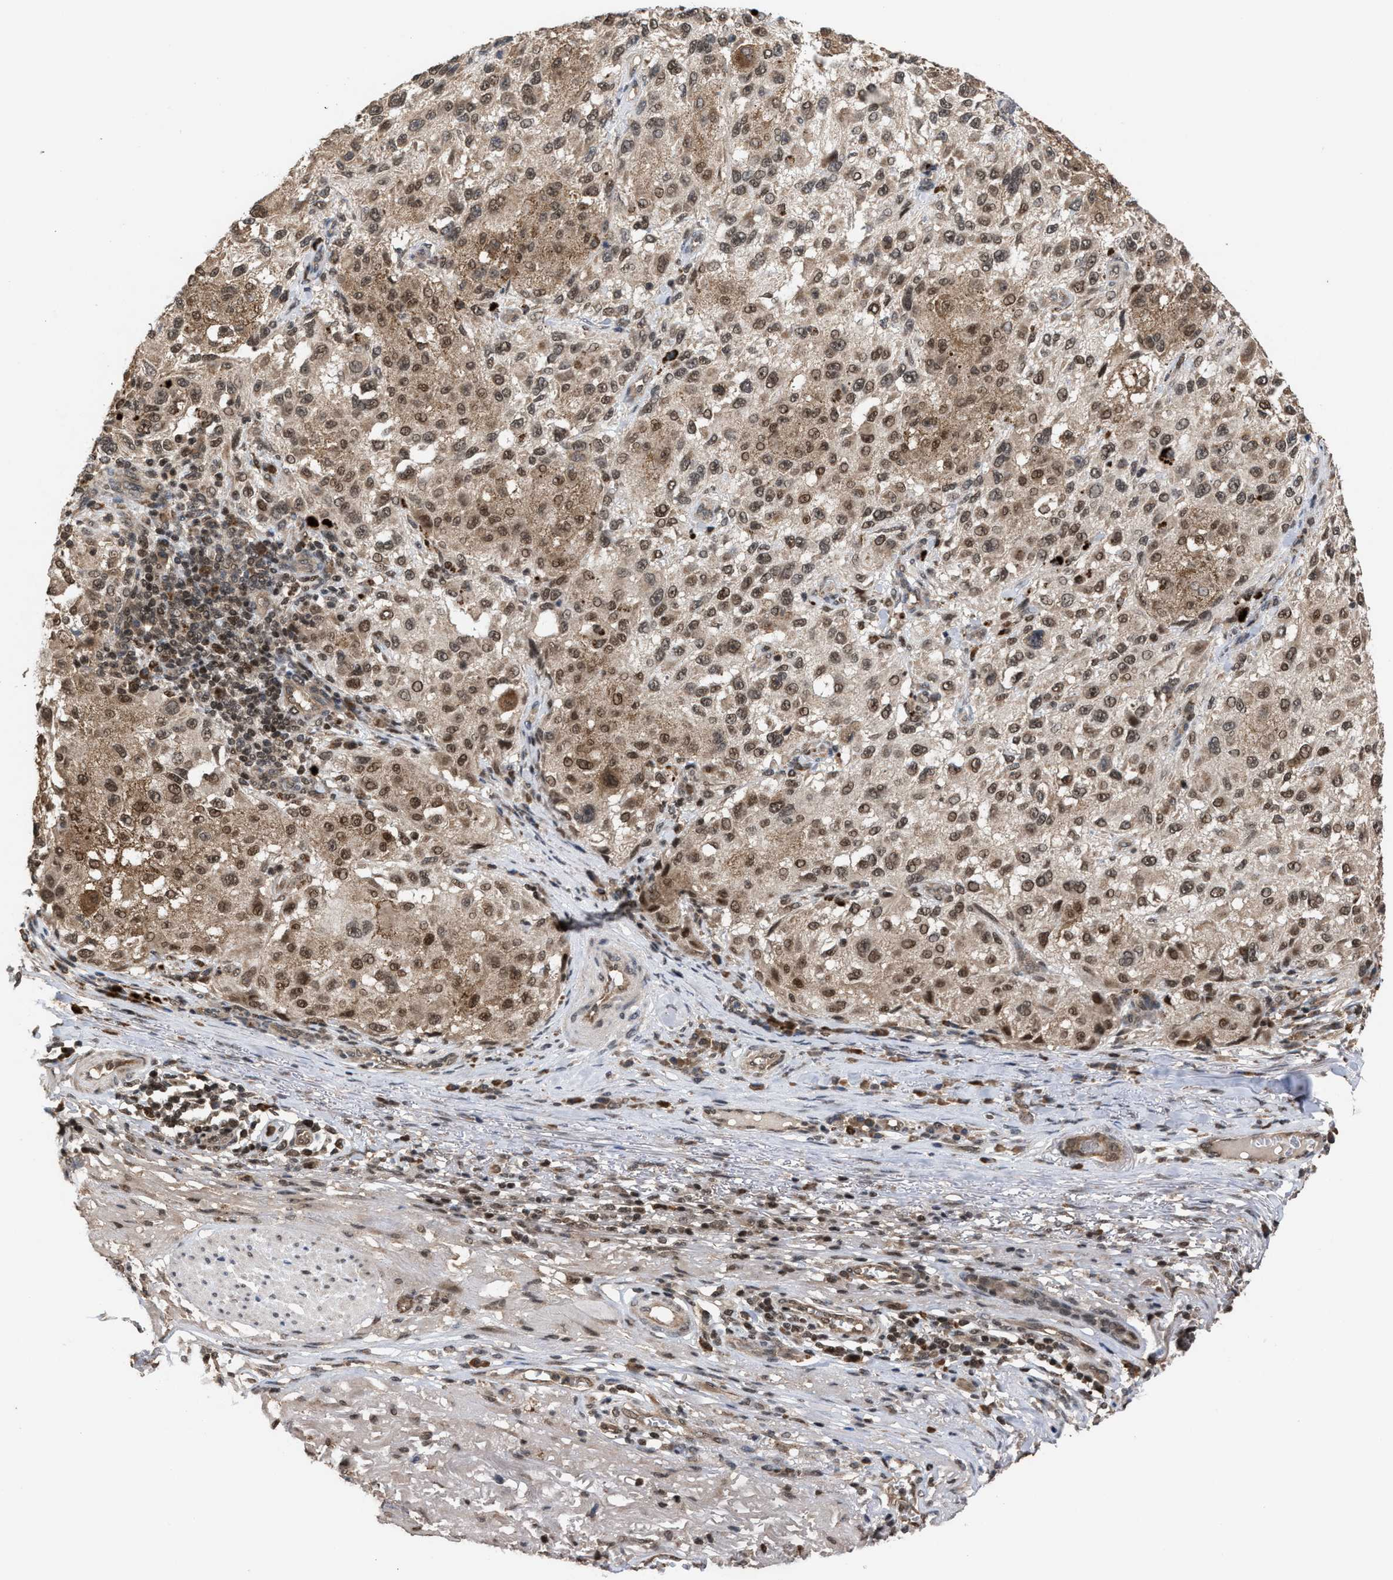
{"staining": {"intensity": "moderate", "quantity": ">75%", "location": "cytoplasmic/membranous,nuclear"}, "tissue": "melanoma", "cell_type": "Tumor cells", "image_type": "cancer", "snomed": [{"axis": "morphology", "description": "Necrosis, NOS"}, {"axis": "morphology", "description": "Malignant melanoma, NOS"}, {"axis": "topography", "description": "Skin"}], "caption": "Melanoma stained with DAB immunohistochemistry displays medium levels of moderate cytoplasmic/membranous and nuclear positivity in about >75% of tumor cells. Nuclei are stained in blue.", "gene": "C9orf78", "patient": {"sex": "female", "age": 87}}